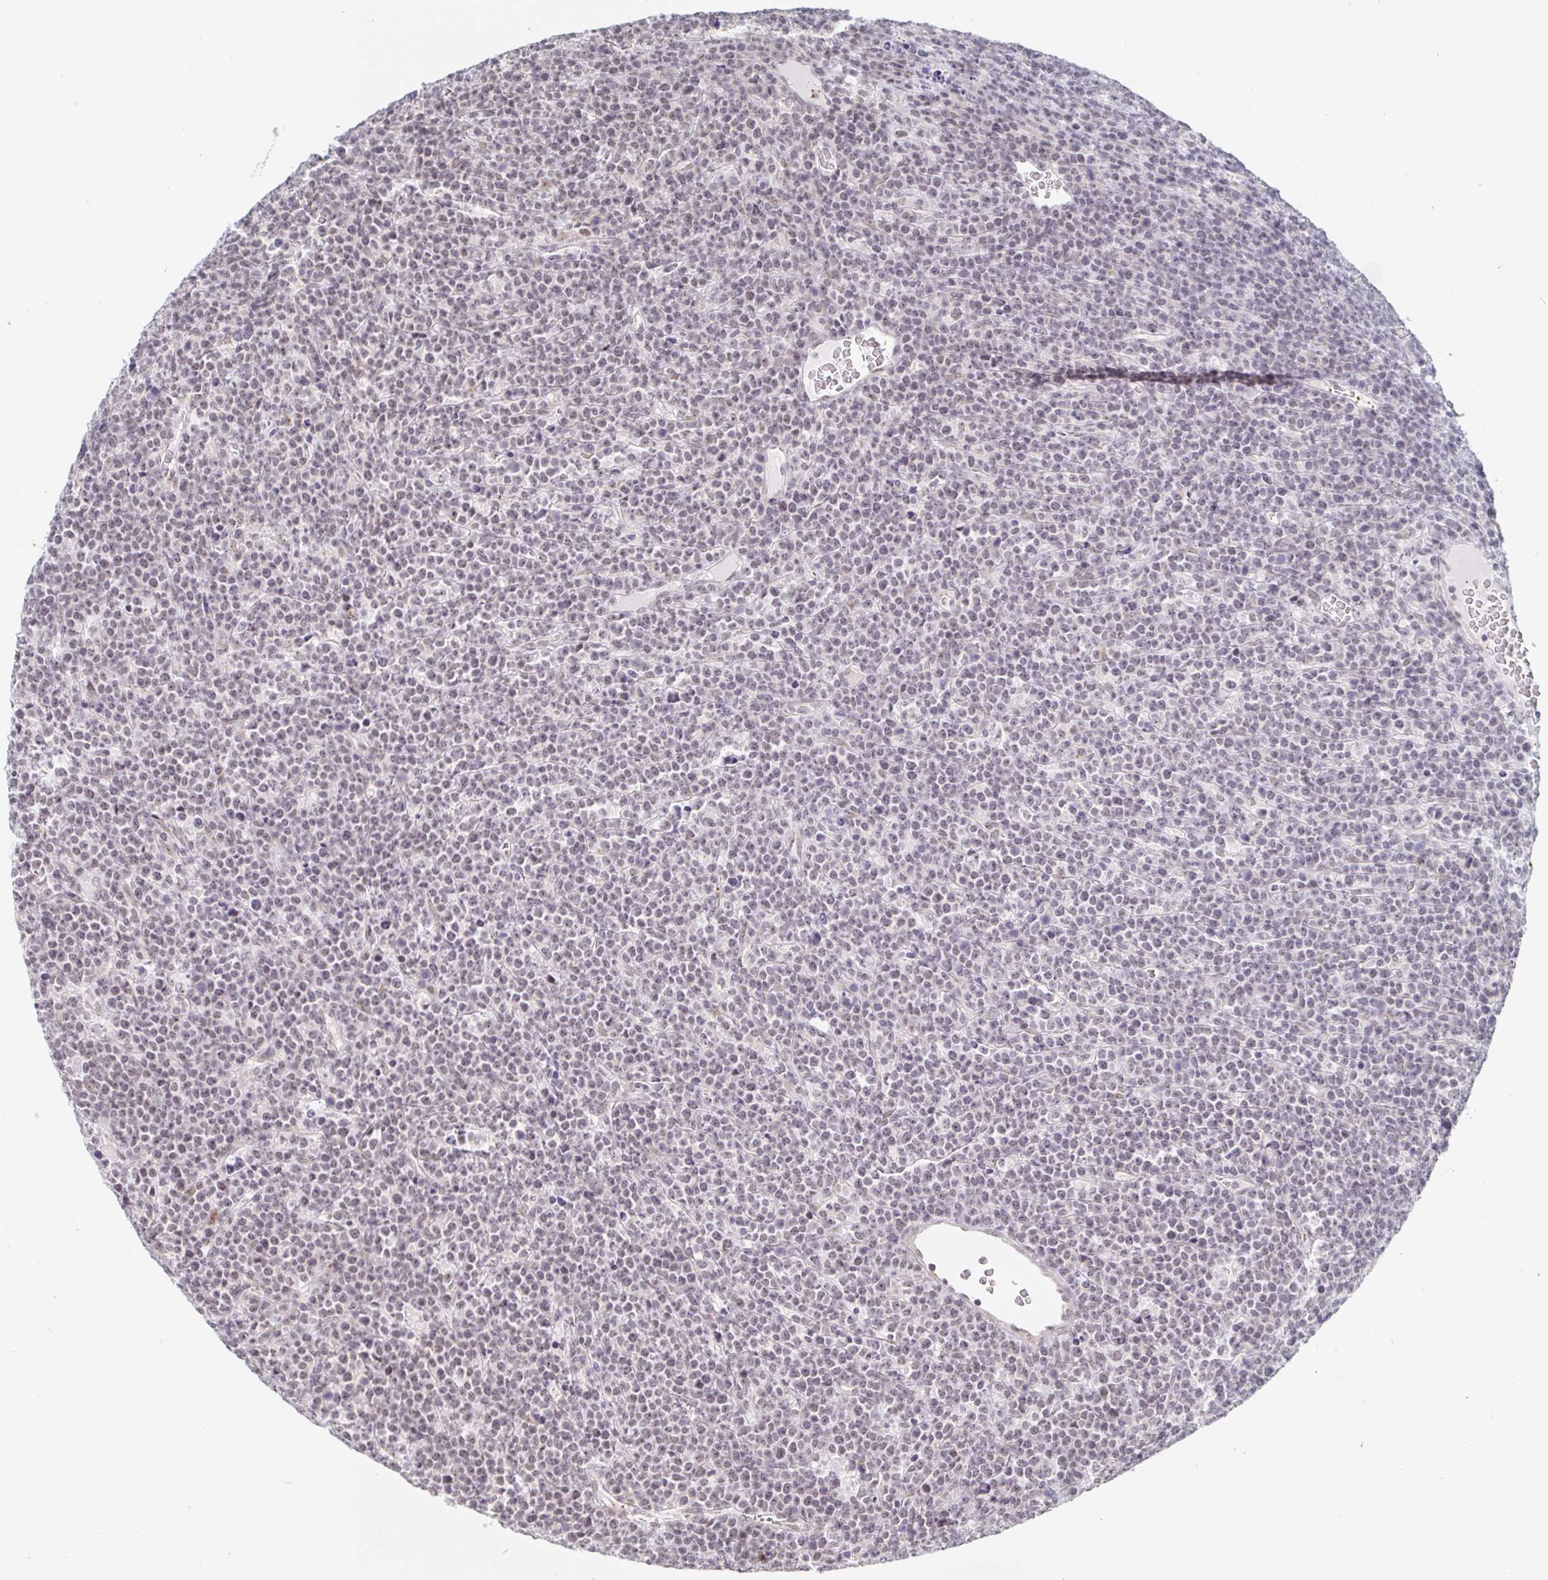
{"staining": {"intensity": "negative", "quantity": "none", "location": "none"}, "tissue": "lymphoma", "cell_type": "Tumor cells", "image_type": "cancer", "snomed": [{"axis": "morphology", "description": "Malignant lymphoma, non-Hodgkin's type, High grade"}, {"axis": "topography", "description": "Ovary"}], "caption": "Malignant lymphoma, non-Hodgkin's type (high-grade) was stained to show a protein in brown. There is no significant expression in tumor cells.", "gene": "CHD2", "patient": {"sex": "female", "age": 56}}